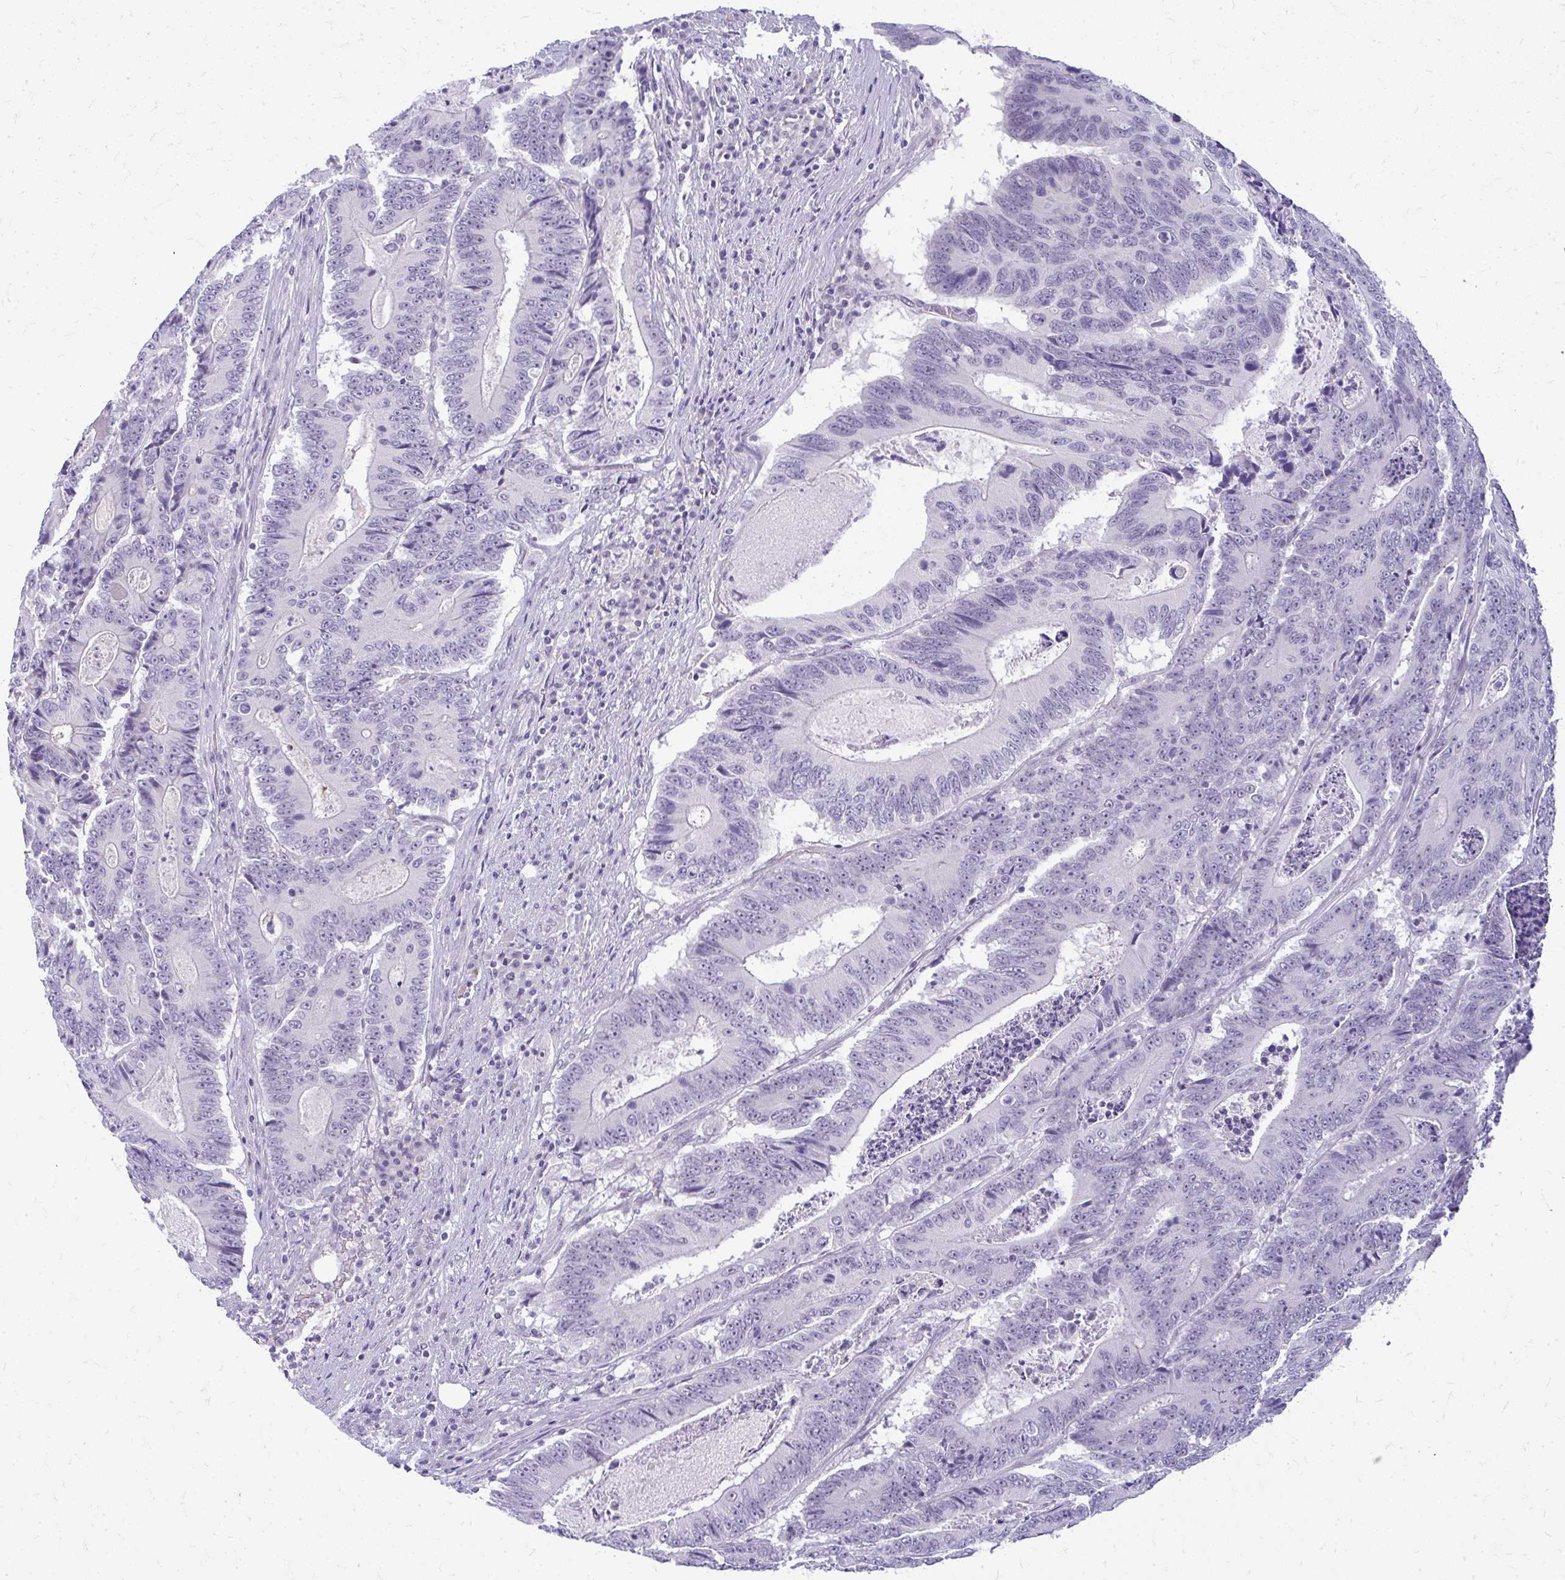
{"staining": {"intensity": "negative", "quantity": "none", "location": "none"}, "tissue": "colorectal cancer", "cell_type": "Tumor cells", "image_type": "cancer", "snomed": [{"axis": "morphology", "description": "Adenocarcinoma, NOS"}, {"axis": "topography", "description": "Colon"}], "caption": "DAB (3,3'-diaminobenzidine) immunohistochemical staining of colorectal cancer reveals no significant staining in tumor cells. (DAB immunohistochemistry (IHC) with hematoxylin counter stain).", "gene": "TEX33", "patient": {"sex": "male", "age": 83}}